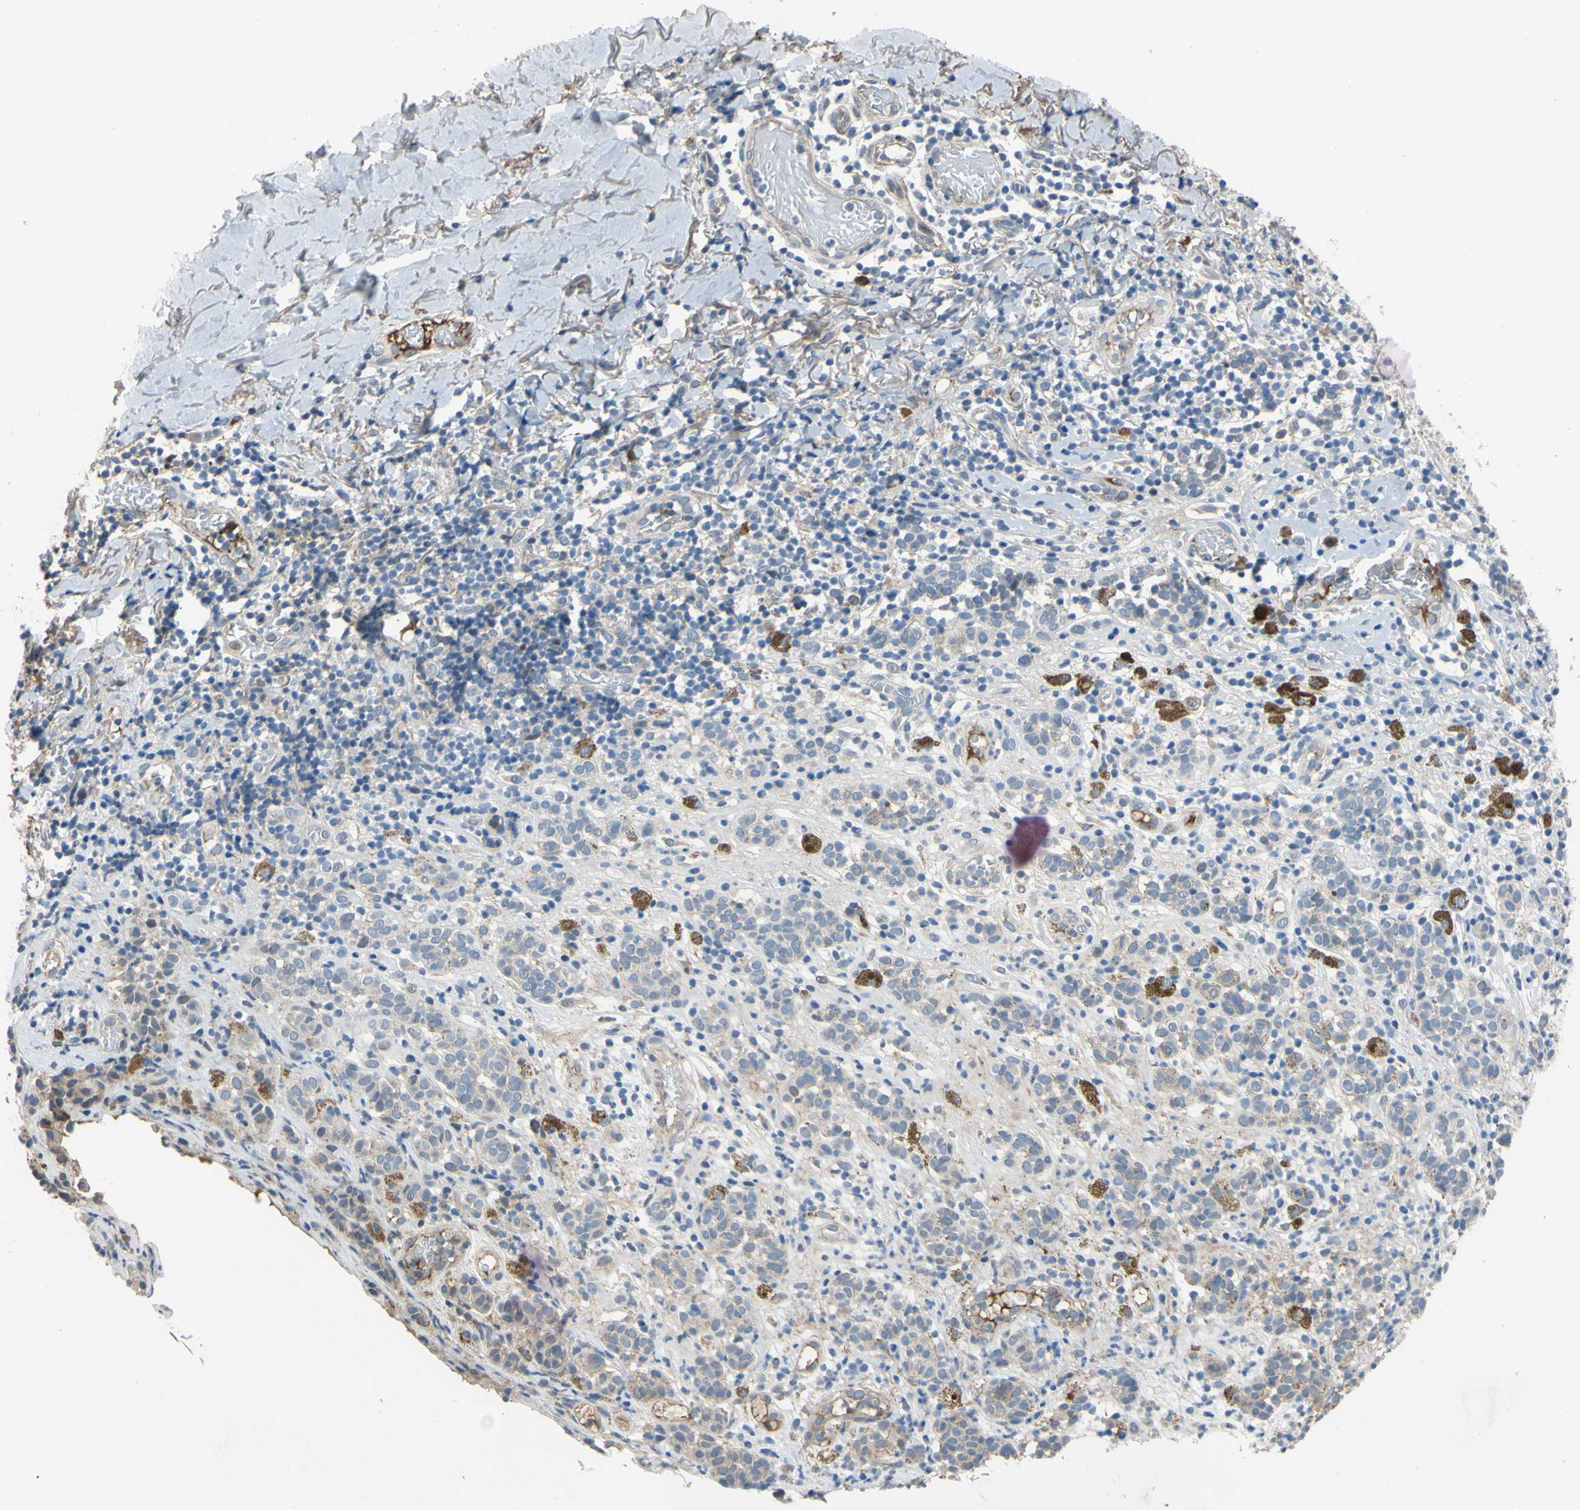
{"staining": {"intensity": "weak", "quantity": "25%-75%", "location": "cytoplasmic/membranous"}, "tissue": "melanoma", "cell_type": "Tumor cells", "image_type": "cancer", "snomed": [{"axis": "morphology", "description": "Malignant melanoma, NOS"}, {"axis": "topography", "description": "Skin"}], "caption": "DAB immunohistochemical staining of melanoma exhibits weak cytoplasmic/membranous protein positivity in about 25%-75% of tumor cells. The staining was performed using DAB (3,3'-diaminobenzidine) to visualize the protein expression in brown, while the nuclei were stained in blue with hematoxylin (Magnification: 20x).", "gene": "LHX9", "patient": {"sex": "male", "age": 64}}